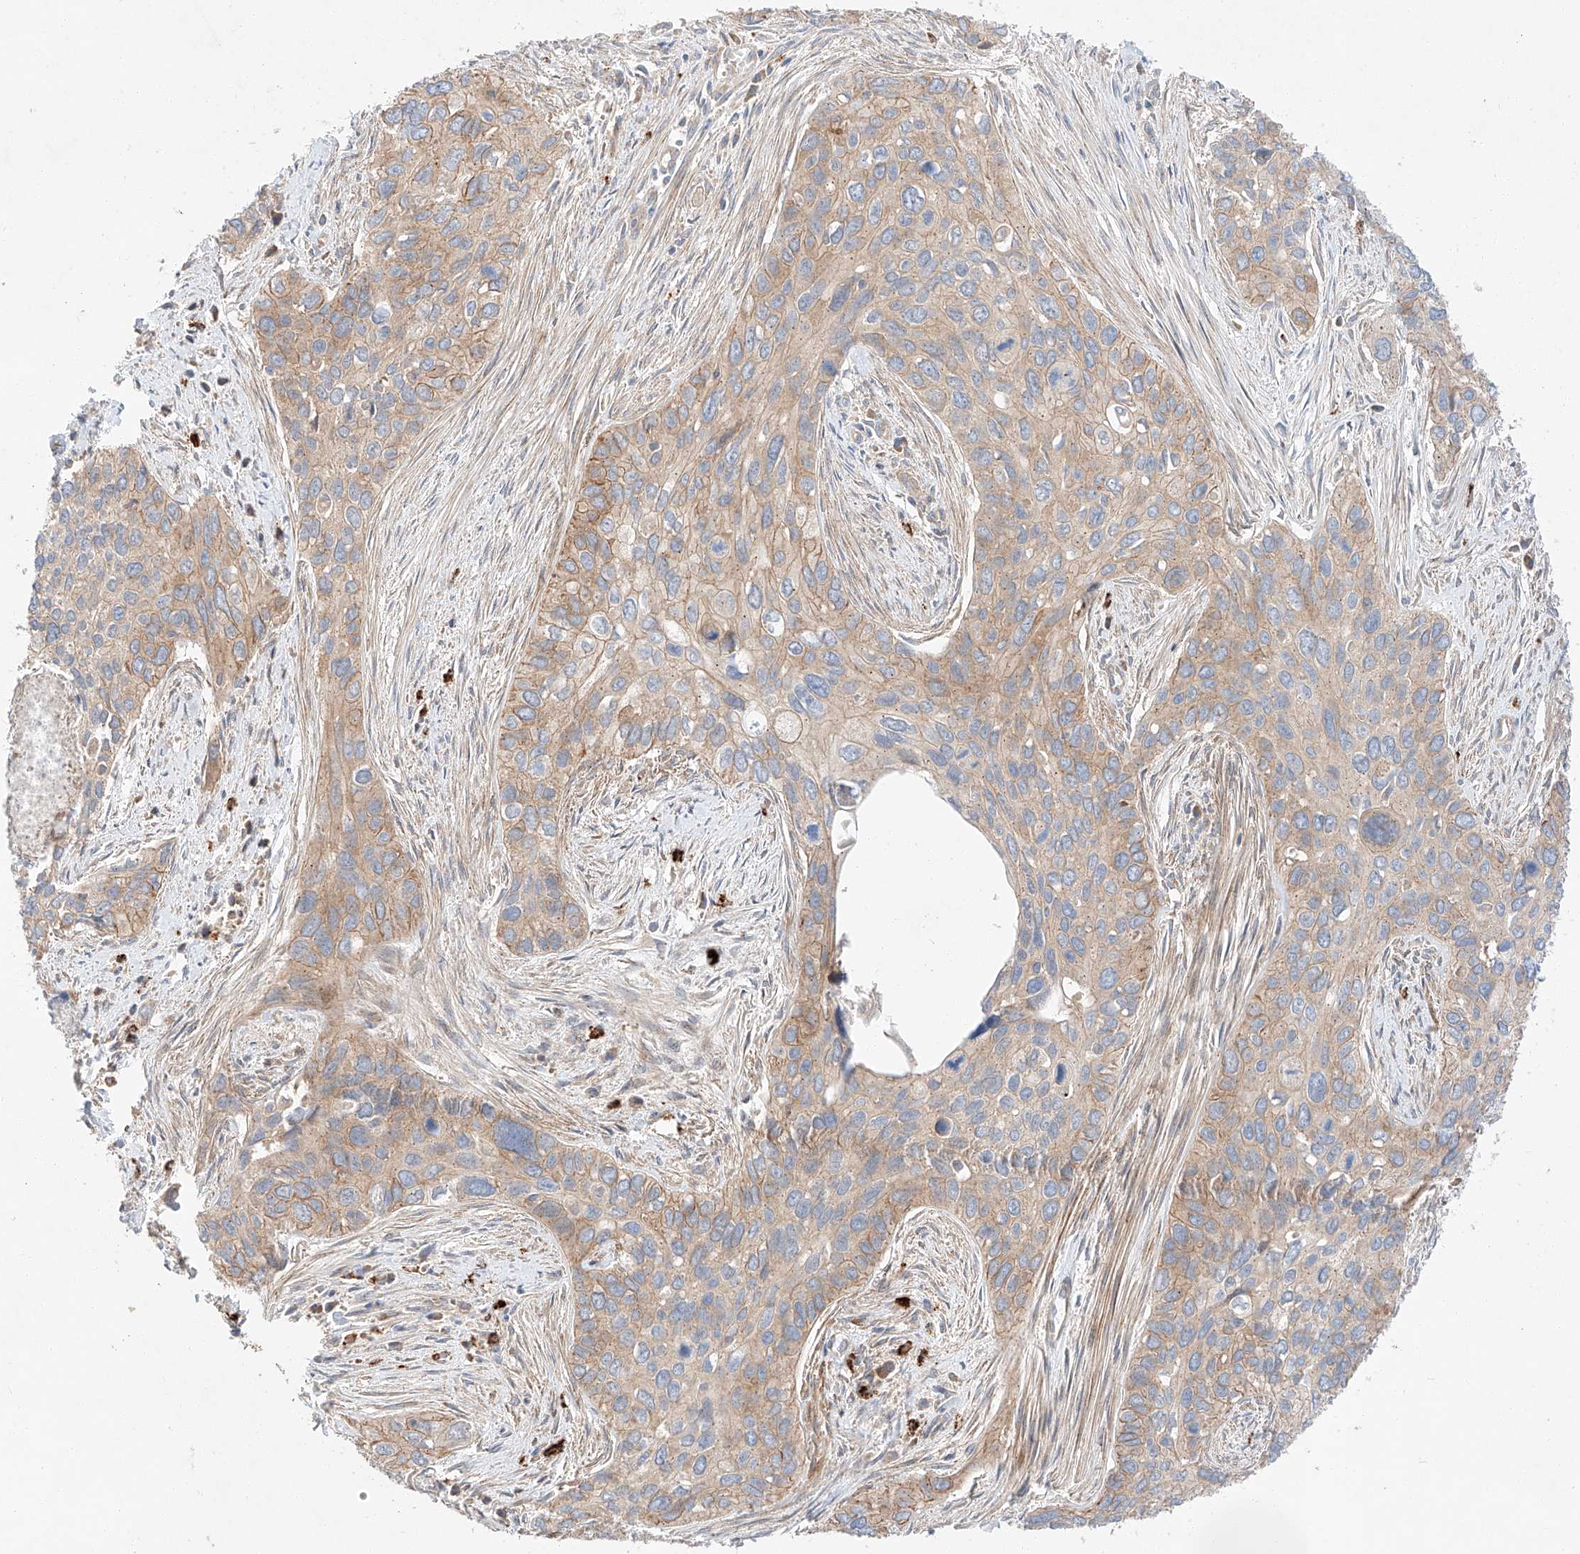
{"staining": {"intensity": "moderate", "quantity": "<25%", "location": "cytoplasmic/membranous"}, "tissue": "cervical cancer", "cell_type": "Tumor cells", "image_type": "cancer", "snomed": [{"axis": "morphology", "description": "Squamous cell carcinoma, NOS"}, {"axis": "topography", "description": "Cervix"}], "caption": "Cervical cancer (squamous cell carcinoma) tissue exhibits moderate cytoplasmic/membranous expression in approximately <25% of tumor cells", "gene": "MINDY4", "patient": {"sex": "female", "age": 55}}